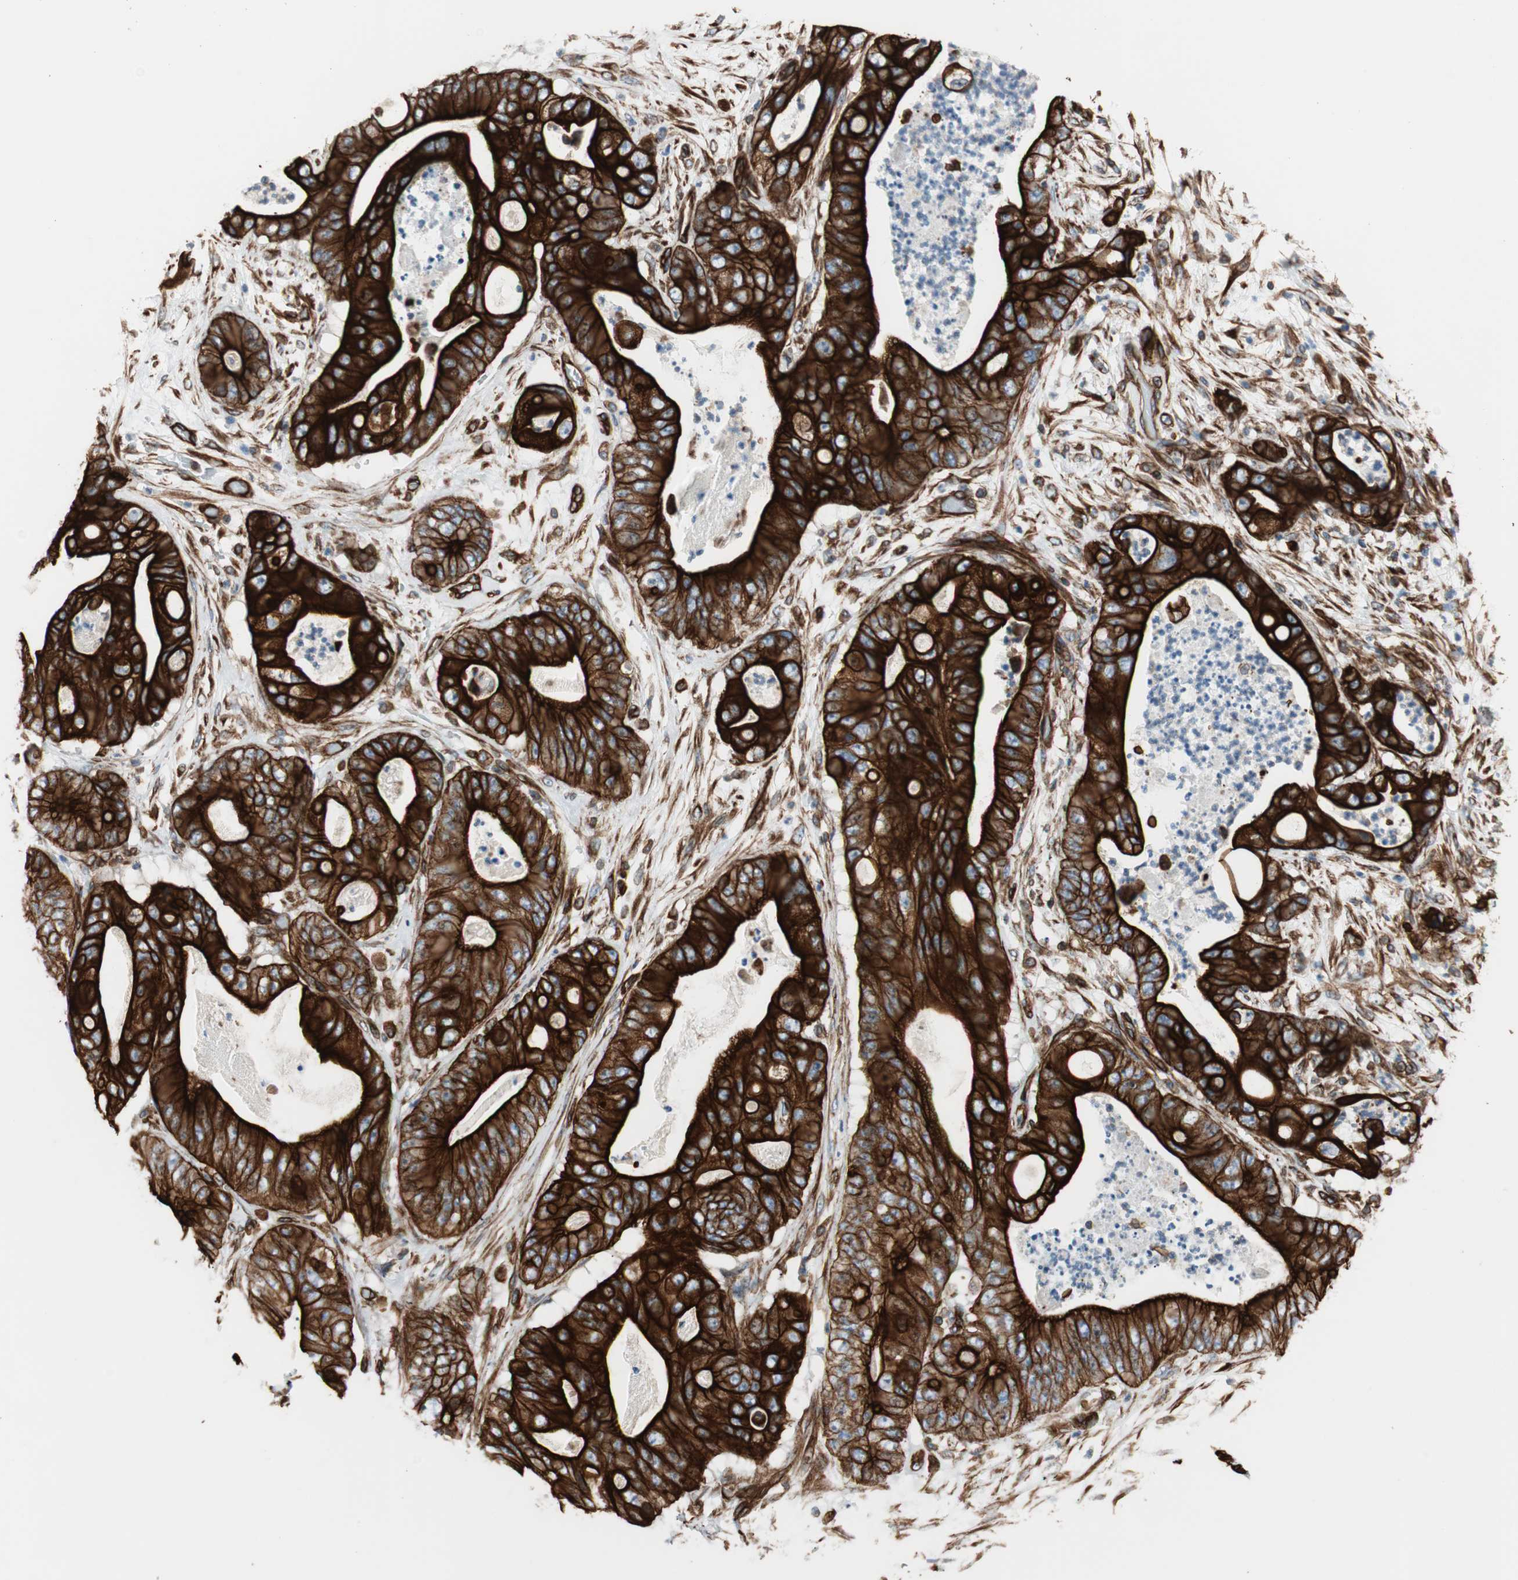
{"staining": {"intensity": "strong", "quantity": ">75%", "location": "cytoplasmic/membranous"}, "tissue": "stomach cancer", "cell_type": "Tumor cells", "image_type": "cancer", "snomed": [{"axis": "morphology", "description": "Adenocarcinoma, NOS"}, {"axis": "topography", "description": "Stomach"}], "caption": "The micrograph exhibits immunohistochemical staining of stomach cancer. There is strong cytoplasmic/membranous positivity is appreciated in approximately >75% of tumor cells. The protein is shown in brown color, while the nuclei are stained blue.", "gene": "TCTA", "patient": {"sex": "female", "age": 73}}